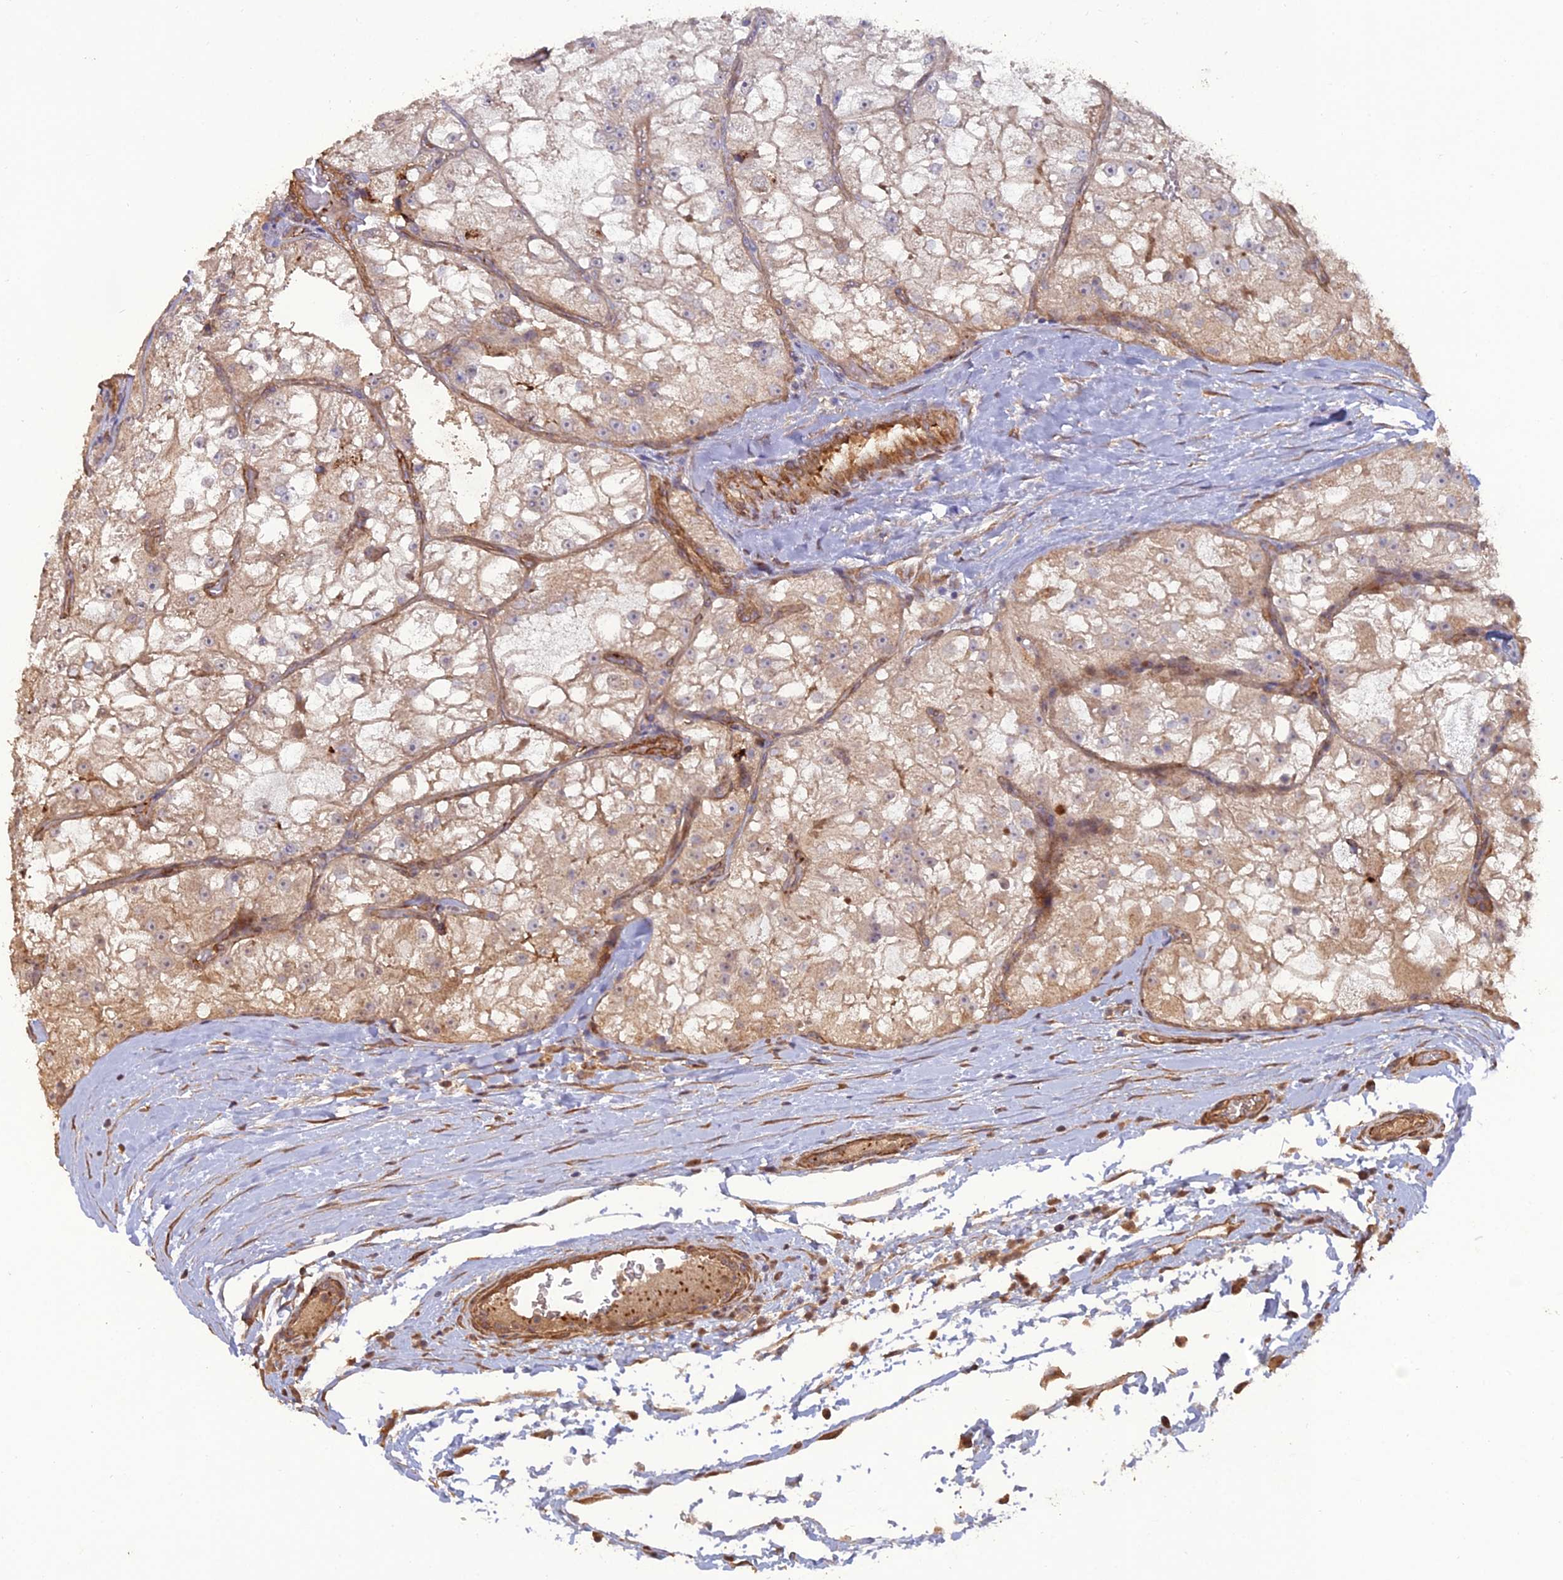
{"staining": {"intensity": "weak", "quantity": "25%-75%", "location": "cytoplasmic/membranous"}, "tissue": "renal cancer", "cell_type": "Tumor cells", "image_type": "cancer", "snomed": [{"axis": "morphology", "description": "Adenocarcinoma, NOS"}, {"axis": "topography", "description": "Kidney"}], "caption": "IHC image of human adenocarcinoma (renal) stained for a protein (brown), which exhibits low levels of weak cytoplasmic/membranous staining in about 25%-75% of tumor cells.", "gene": "ATP6V0A2", "patient": {"sex": "female", "age": 72}}